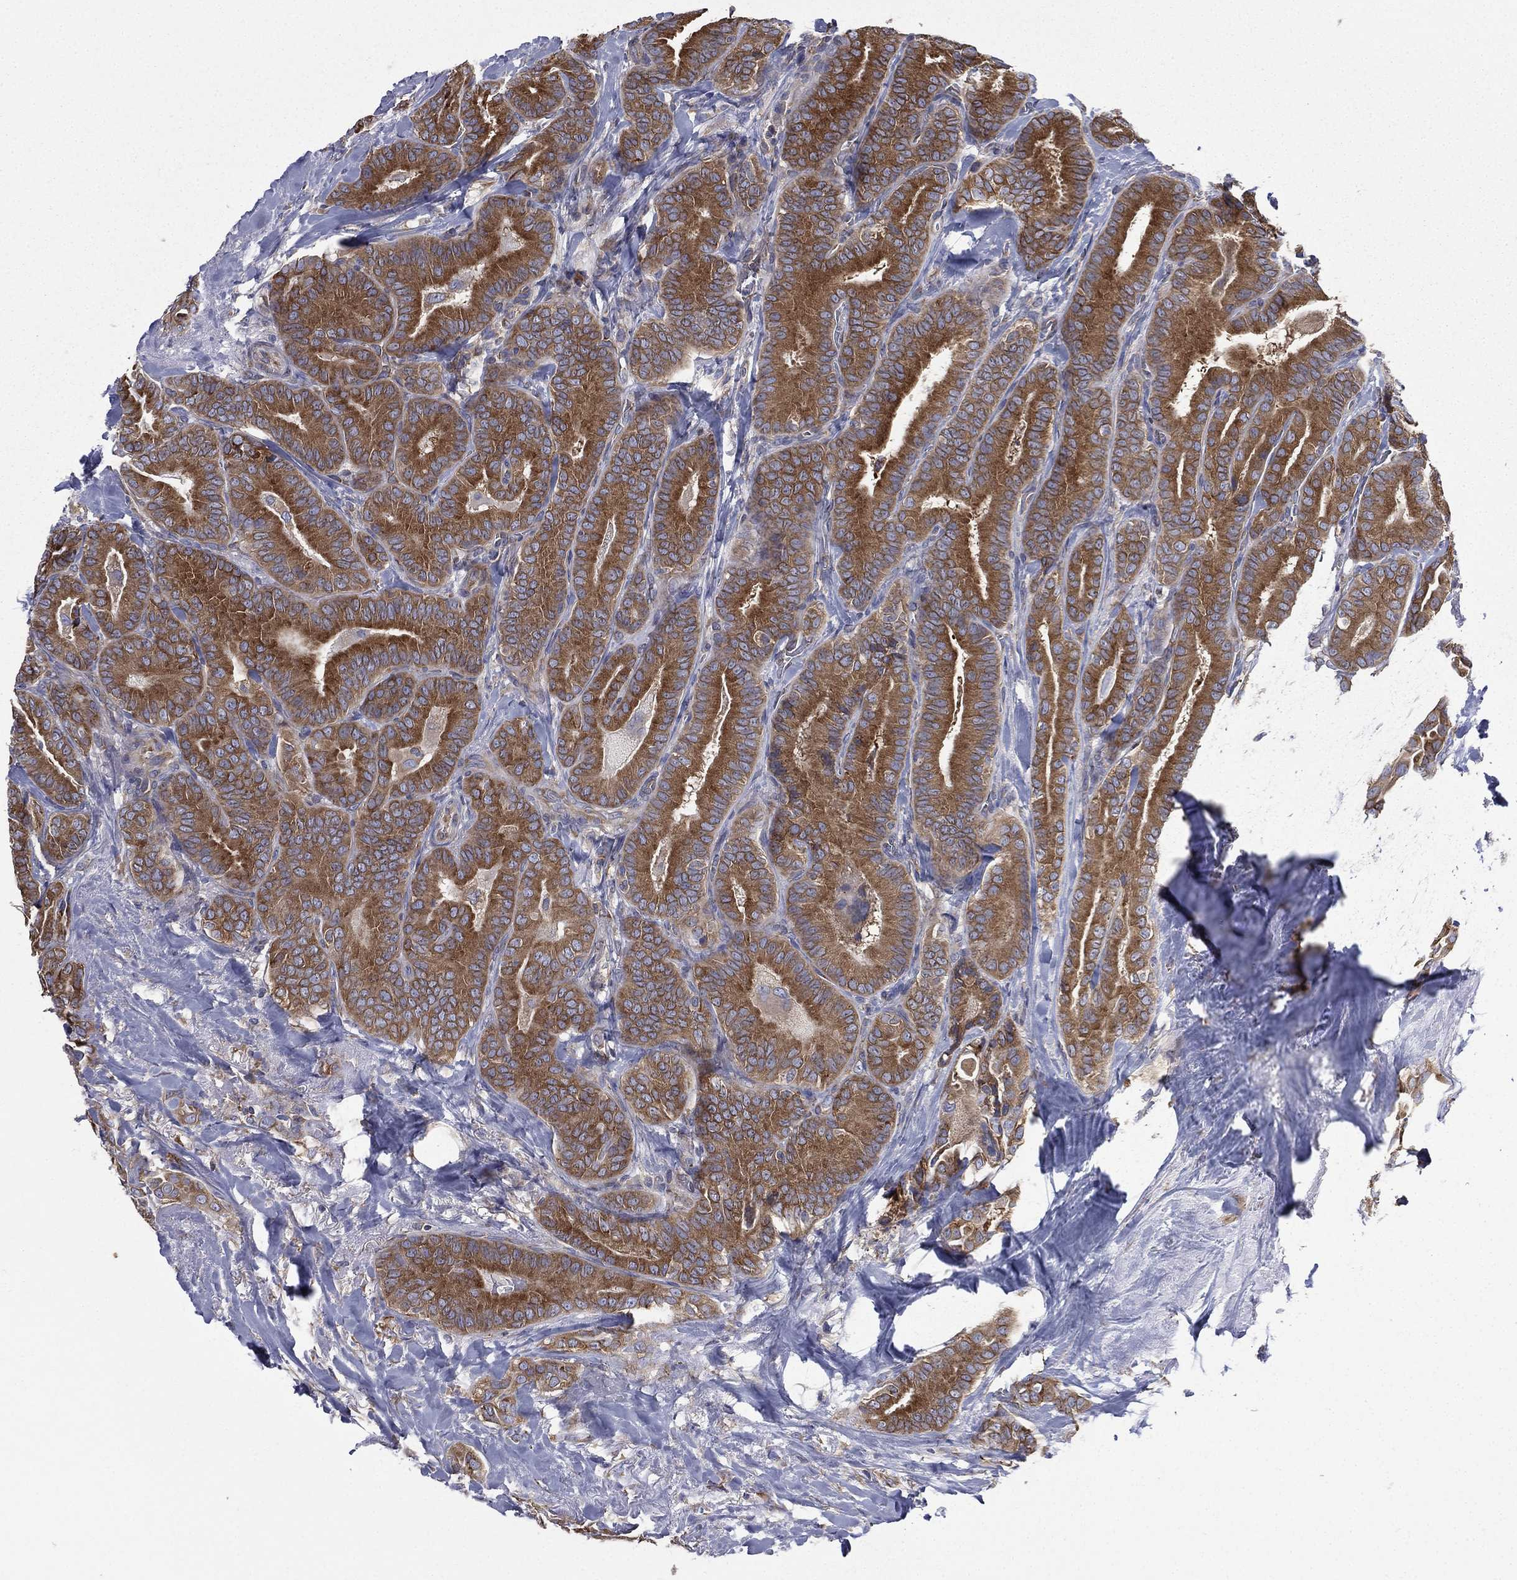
{"staining": {"intensity": "moderate", "quantity": ">75%", "location": "cytoplasmic/membranous"}, "tissue": "thyroid cancer", "cell_type": "Tumor cells", "image_type": "cancer", "snomed": [{"axis": "morphology", "description": "Papillary adenocarcinoma, NOS"}, {"axis": "topography", "description": "Thyroid gland"}], "caption": "Immunohistochemical staining of thyroid cancer (papillary adenocarcinoma) reveals medium levels of moderate cytoplasmic/membranous staining in about >75% of tumor cells. Using DAB (3,3'-diaminobenzidine) (brown) and hematoxylin (blue) stains, captured at high magnification using brightfield microscopy.", "gene": "FARSA", "patient": {"sex": "male", "age": 61}}